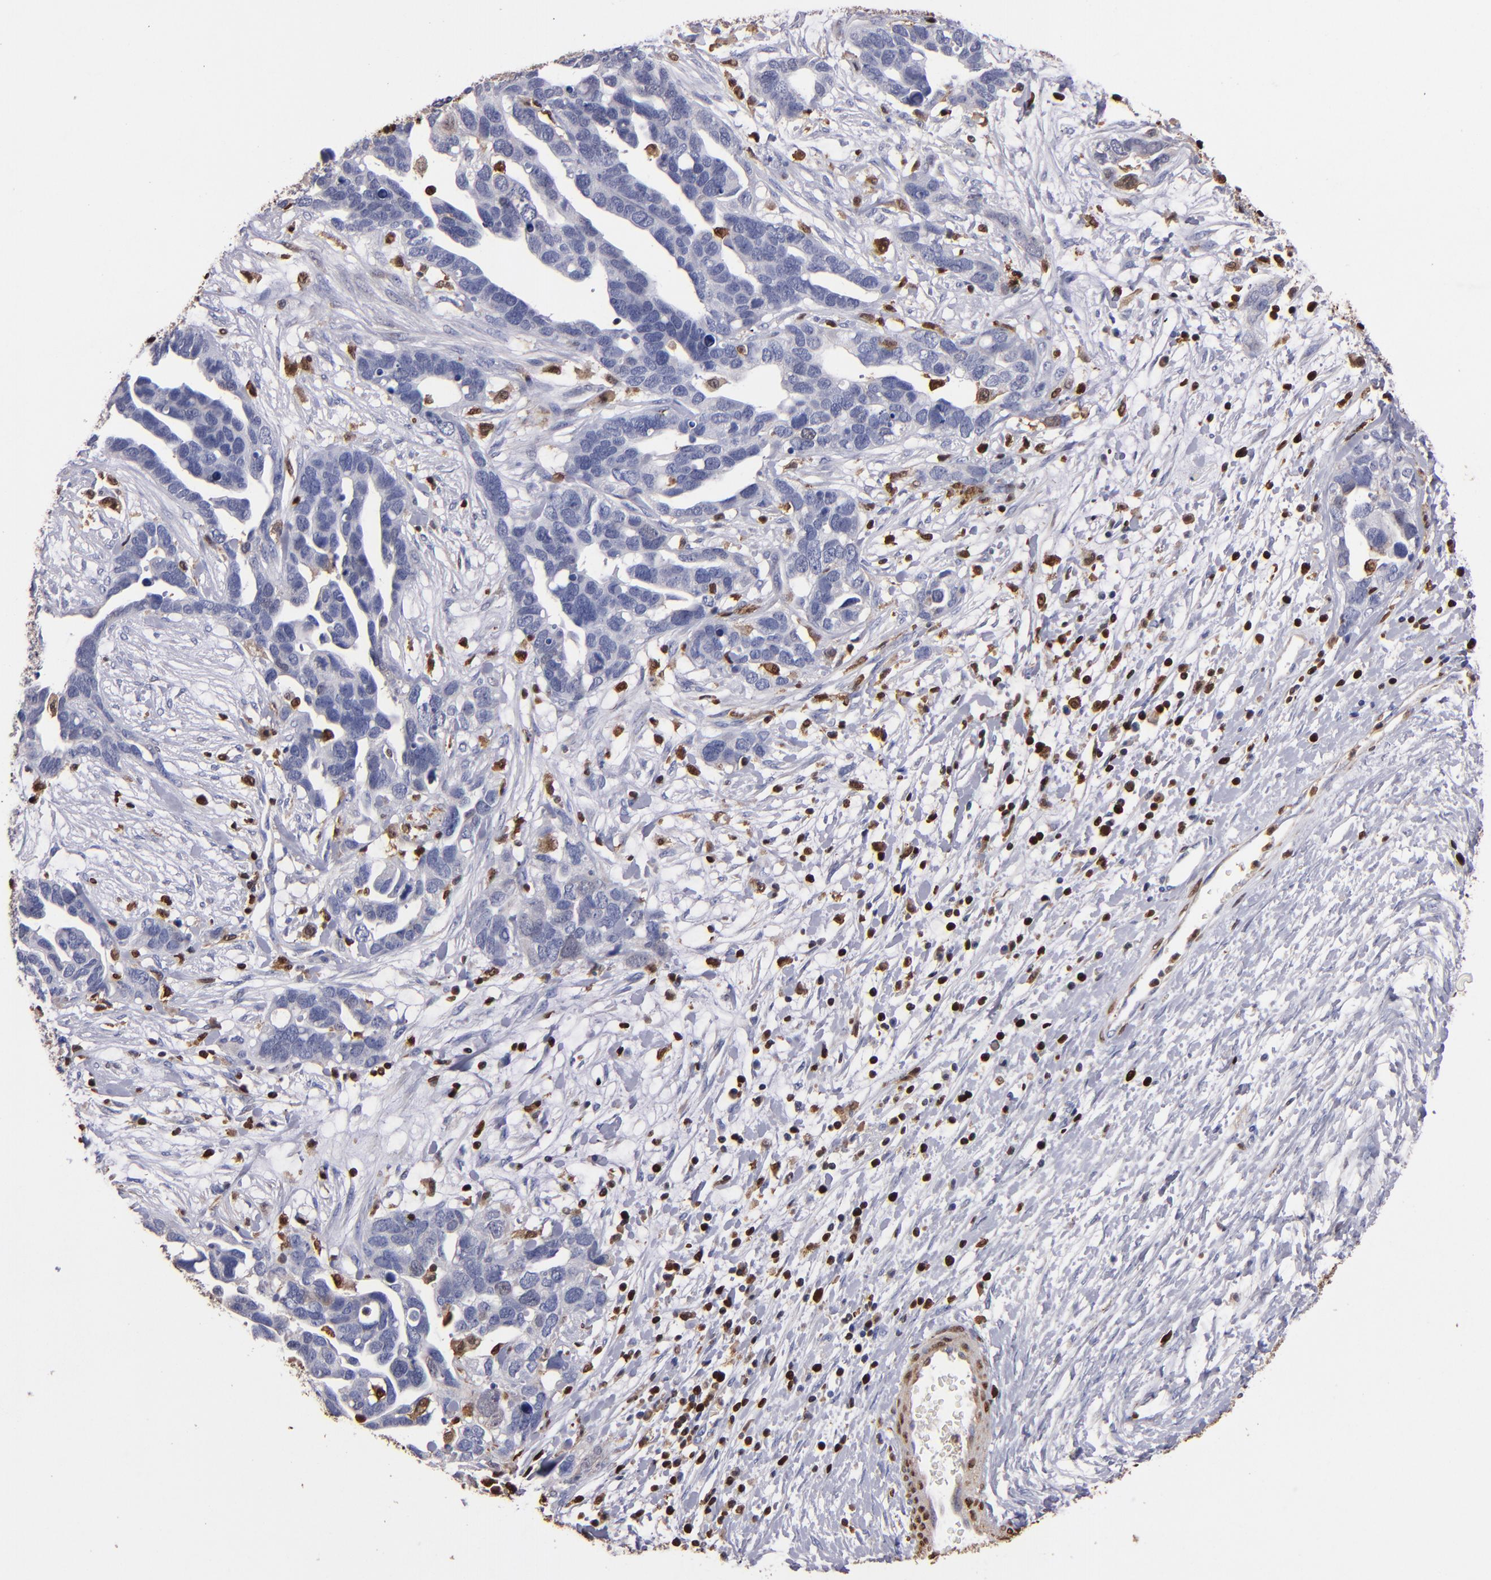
{"staining": {"intensity": "negative", "quantity": "none", "location": "none"}, "tissue": "ovarian cancer", "cell_type": "Tumor cells", "image_type": "cancer", "snomed": [{"axis": "morphology", "description": "Cystadenocarcinoma, serous, NOS"}, {"axis": "topography", "description": "Ovary"}], "caption": "Immunohistochemistry histopathology image of human serous cystadenocarcinoma (ovarian) stained for a protein (brown), which displays no staining in tumor cells. The staining is performed using DAB (3,3'-diaminobenzidine) brown chromogen with nuclei counter-stained in using hematoxylin.", "gene": "S100A4", "patient": {"sex": "female", "age": 54}}